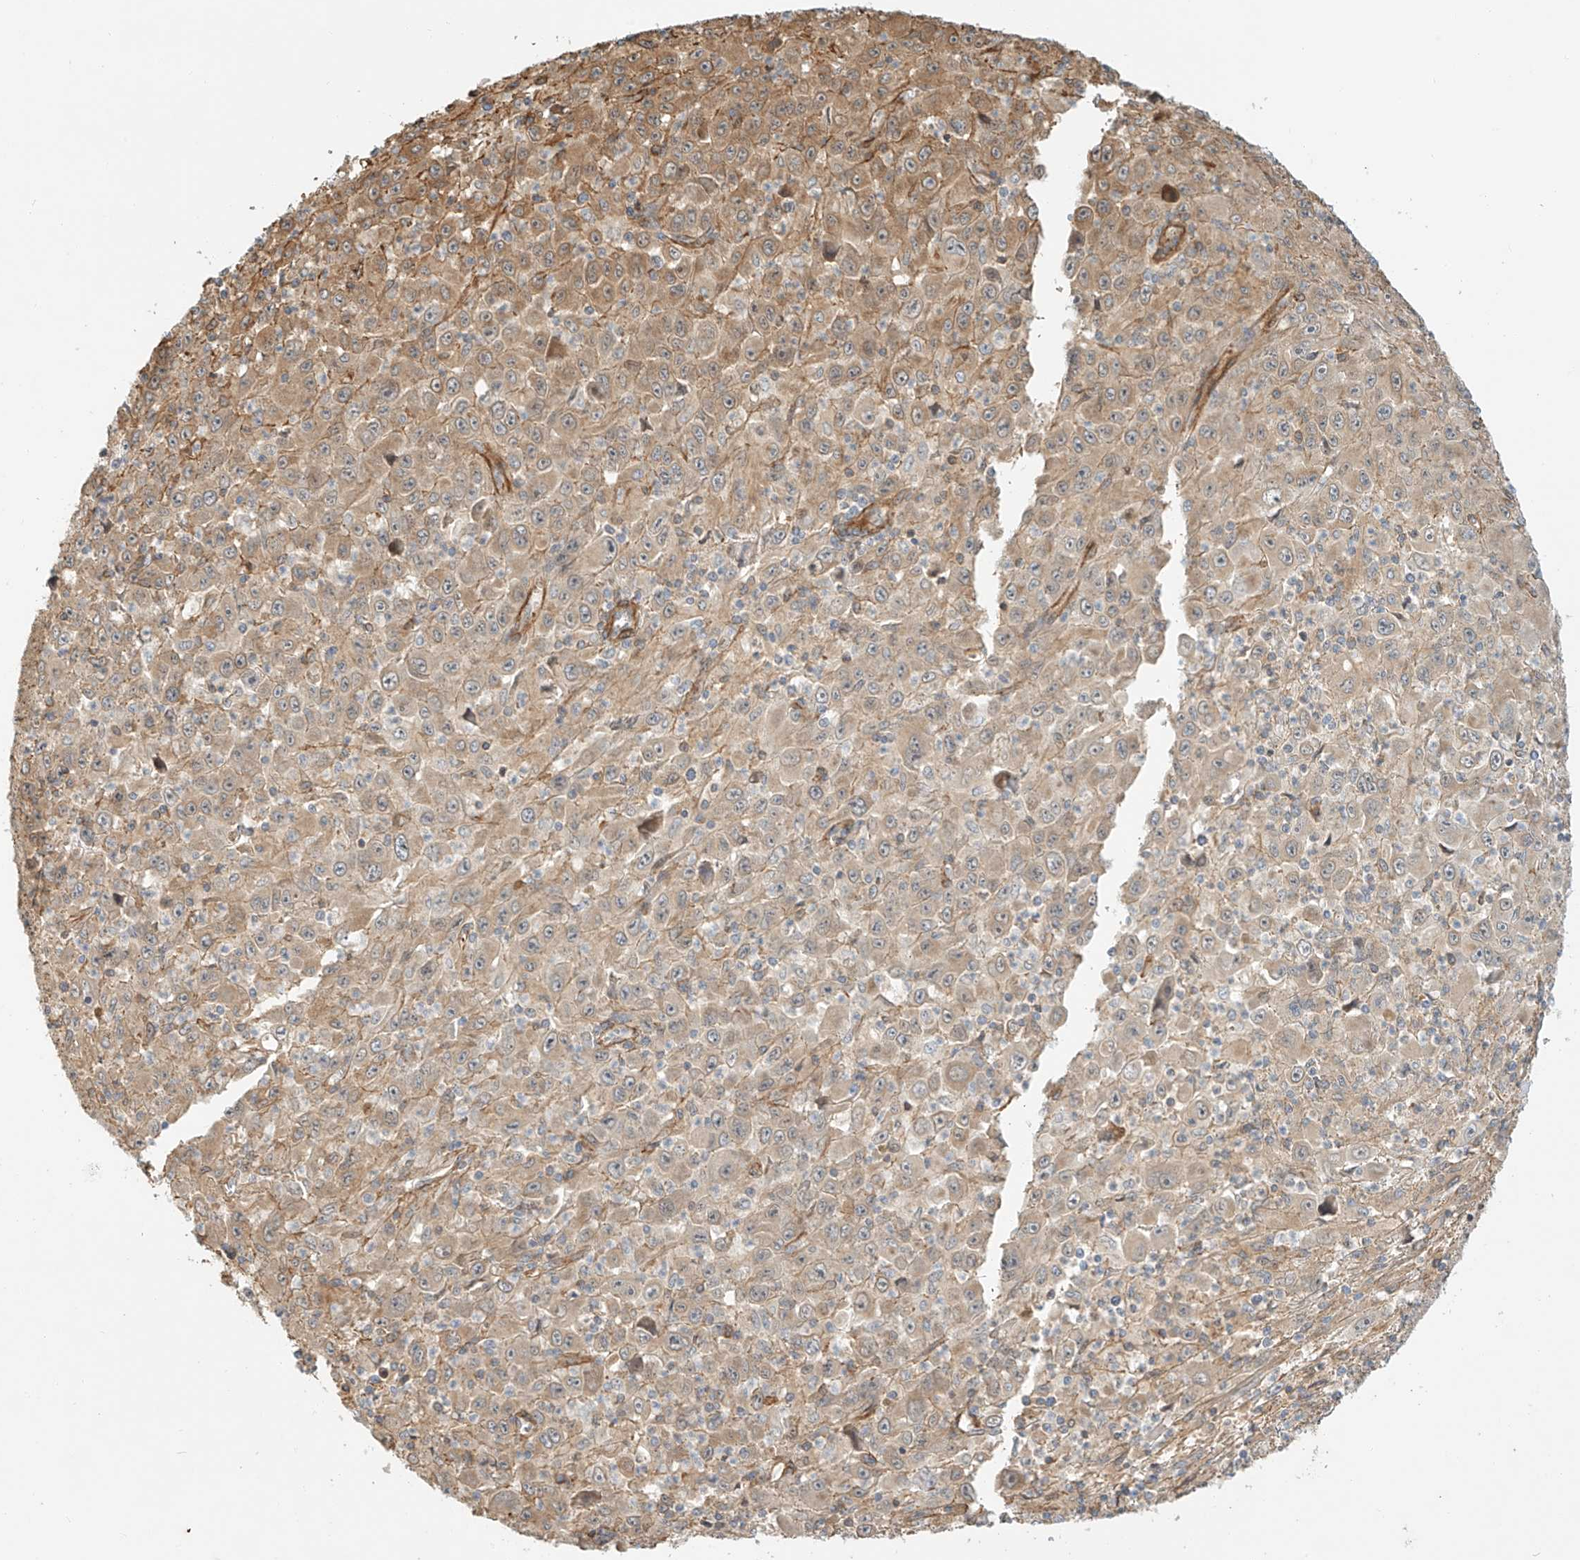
{"staining": {"intensity": "moderate", "quantity": "25%-75%", "location": "cytoplasmic/membranous"}, "tissue": "melanoma", "cell_type": "Tumor cells", "image_type": "cancer", "snomed": [{"axis": "morphology", "description": "Malignant melanoma, Metastatic site"}, {"axis": "topography", "description": "Skin"}], "caption": "The photomicrograph shows staining of malignant melanoma (metastatic site), revealing moderate cytoplasmic/membranous protein expression (brown color) within tumor cells. (Stains: DAB in brown, nuclei in blue, Microscopy: brightfield microscopy at high magnification).", "gene": "CSMD3", "patient": {"sex": "female", "age": 56}}